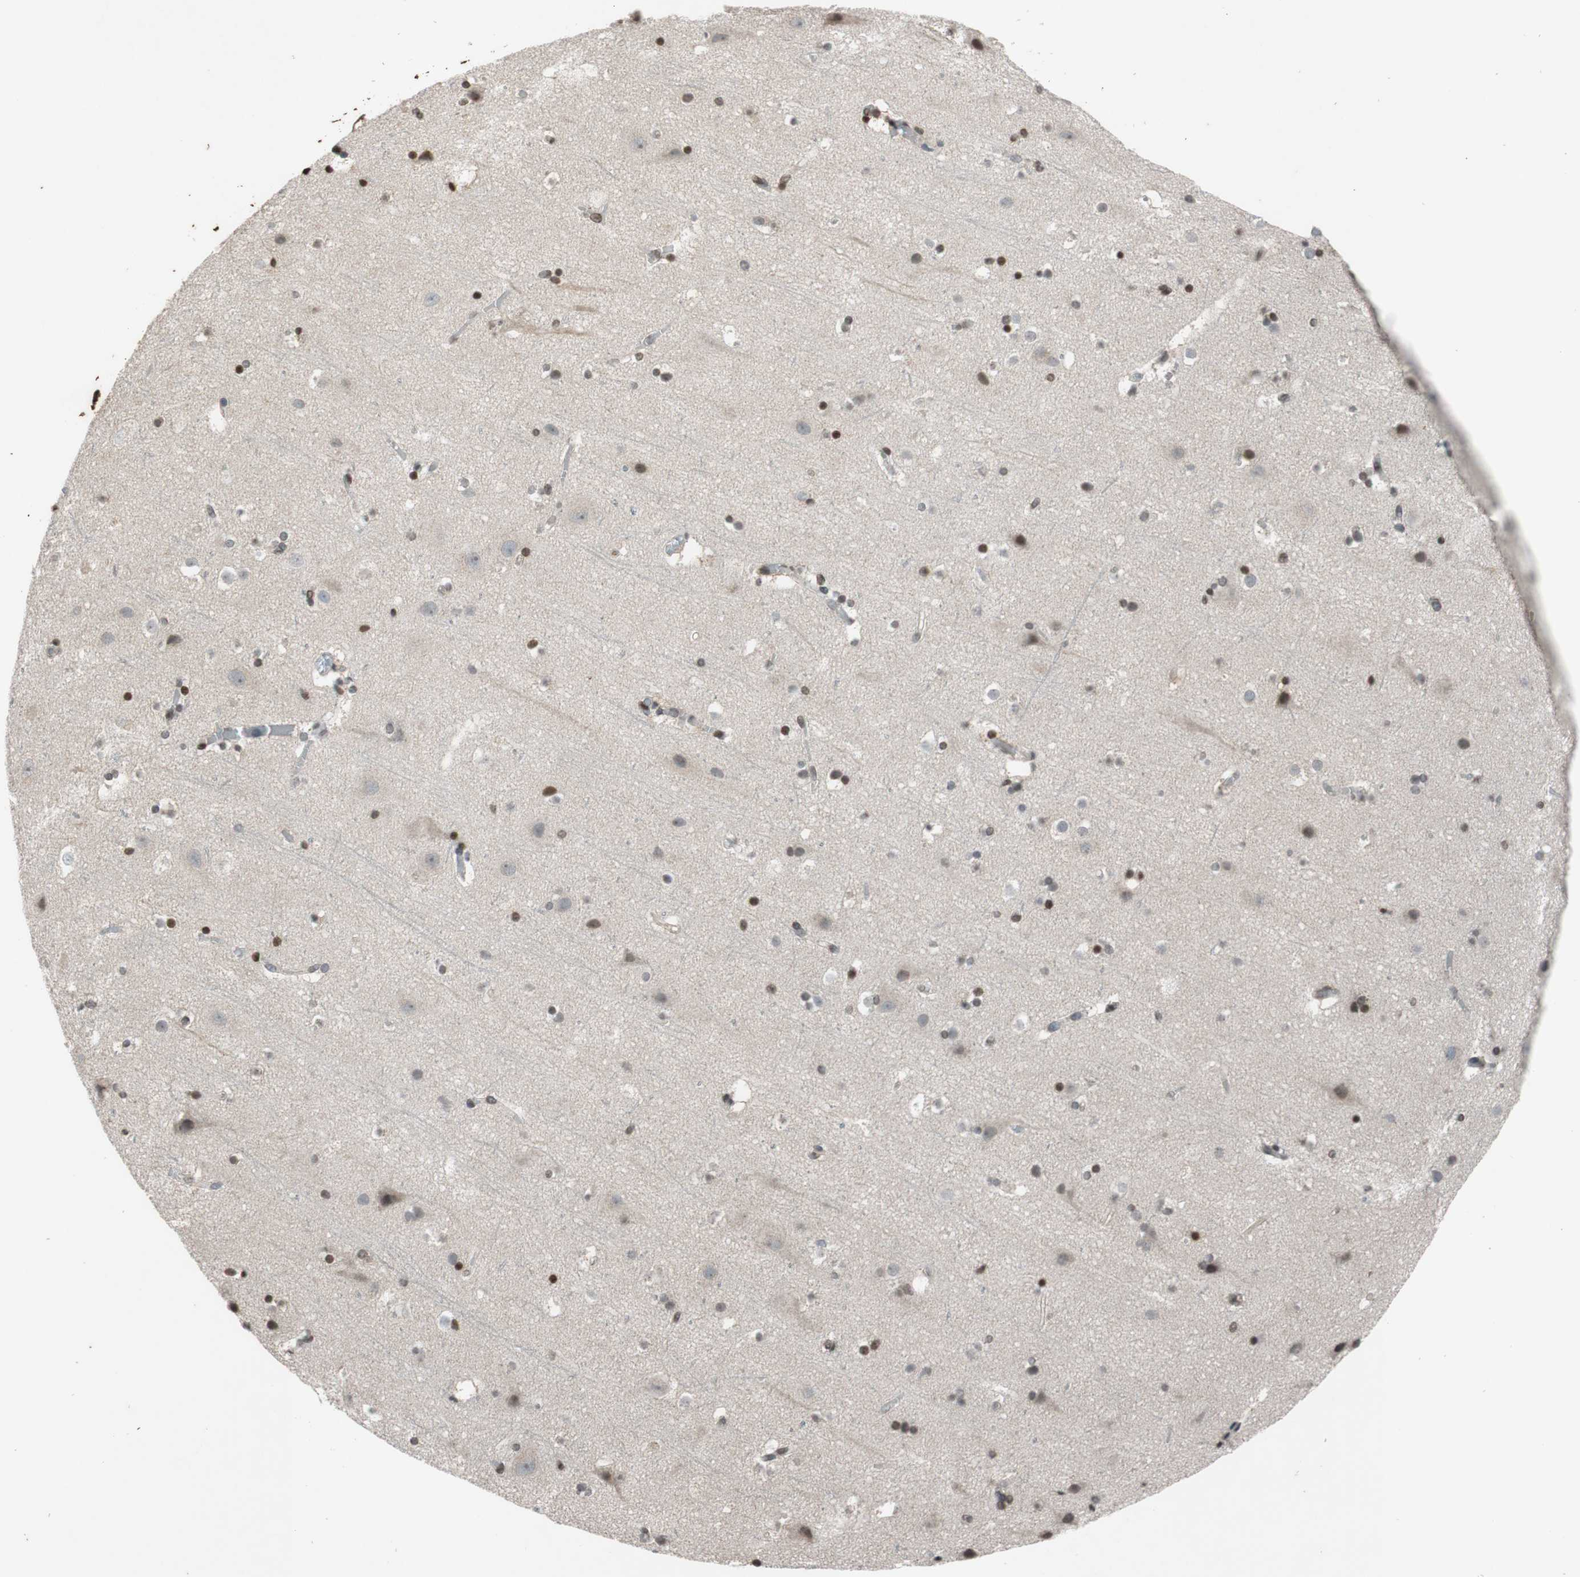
{"staining": {"intensity": "negative", "quantity": "none", "location": "none"}, "tissue": "cerebral cortex", "cell_type": "Endothelial cells", "image_type": "normal", "snomed": [{"axis": "morphology", "description": "Normal tissue, NOS"}, {"axis": "topography", "description": "Cerebral cortex"}], "caption": "An immunohistochemistry micrograph of normal cerebral cortex is shown. There is no staining in endothelial cells of cerebral cortex. (DAB immunohistochemistry visualized using brightfield microscopy, high magnification).", "gene": "MCM6", "patient": {"sex": "male", "age": 45}}